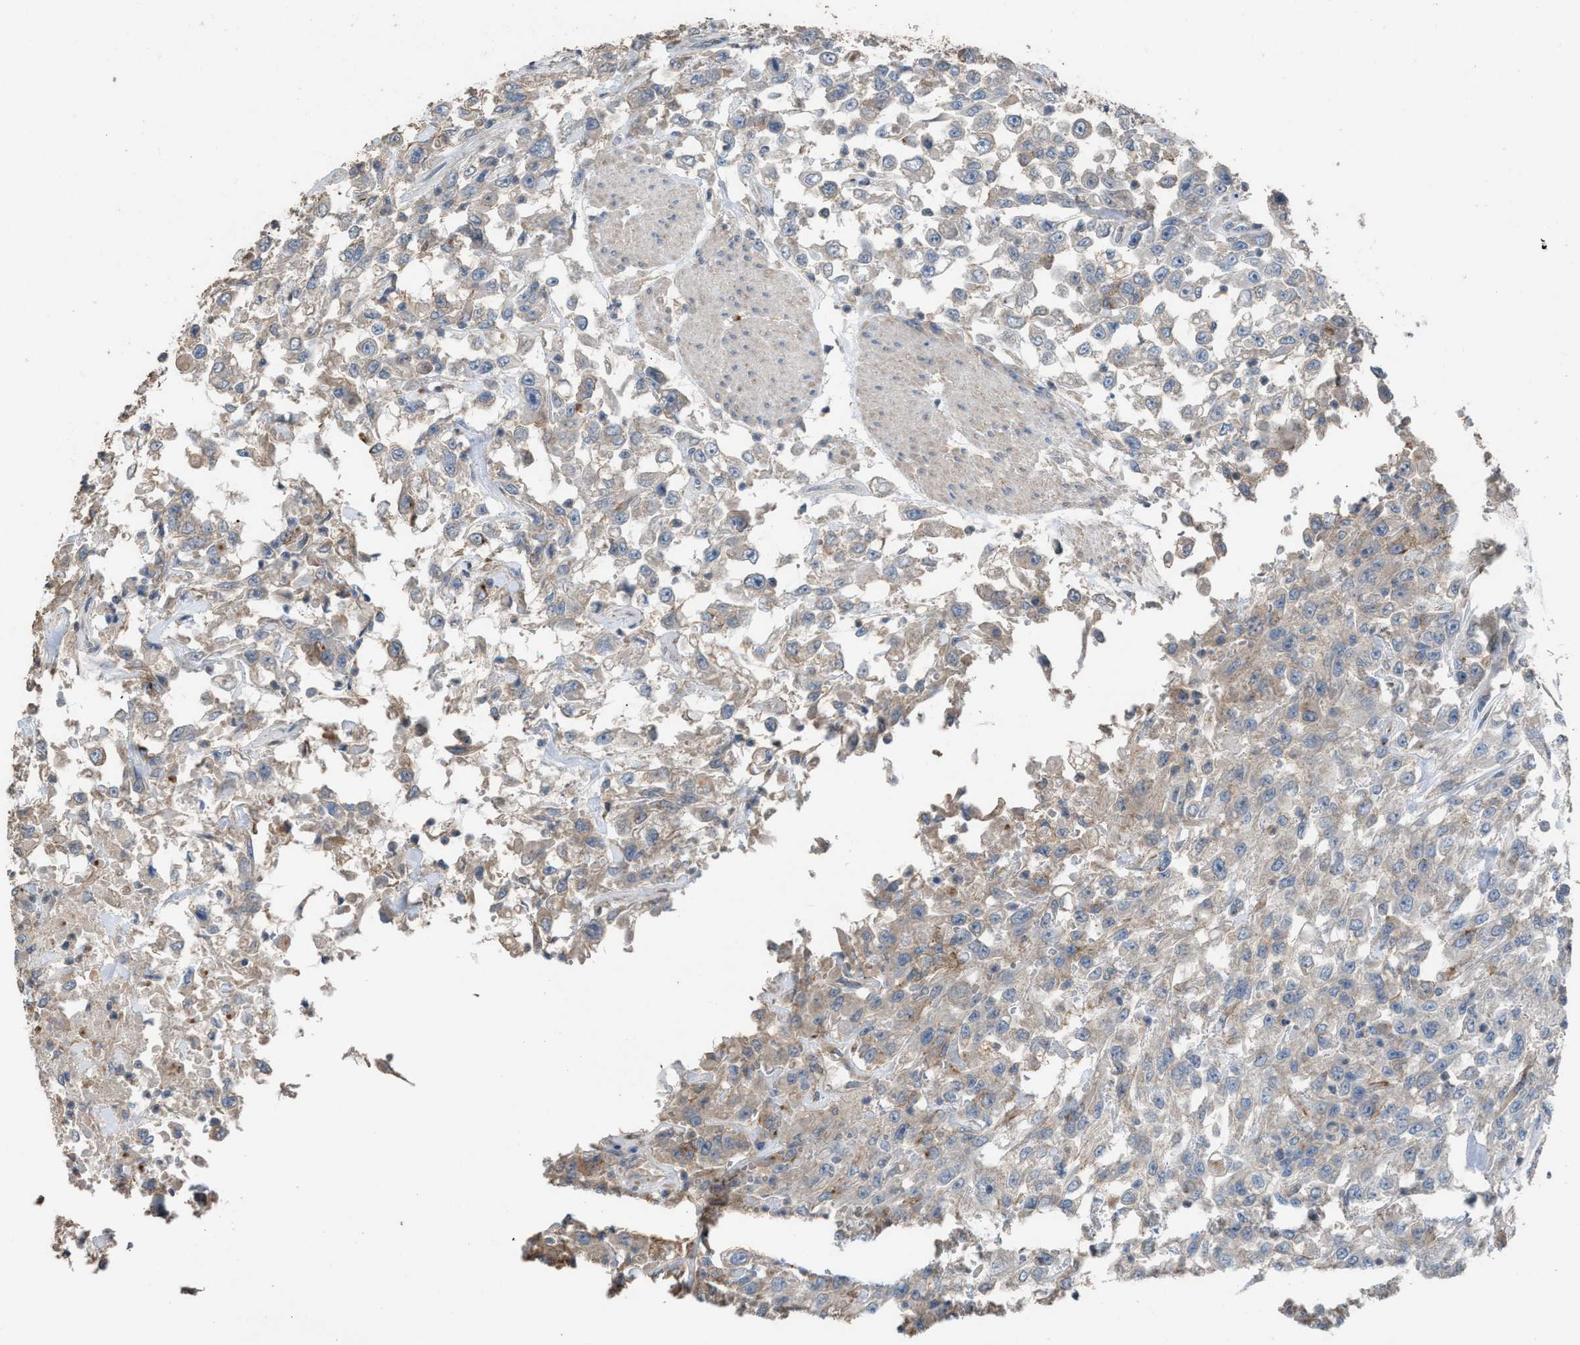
{"staining": {"intensity": "weak", "quantity": "<25%", "location": "cytoplasmic/membranous"}, "tissue": "urothelial cancer", "cell_type": "Tumor cells", "image_type": "cancer", "snomed": [{"axis": "morphology", "description": "Urothelial carcinoma, High grade"}, {"axis": "topography", "description": "Urinary bladder"}], "caption": "Immunohistochemical staining of urothelial cancer reveals no significant staining in tumor cells. (DAB (3,3'-diaminobenzidine) immunohistochemistry with hematoxylin counter stain).", "gene": "TPK1", "patient": {"sex": "male", "age": 46}}